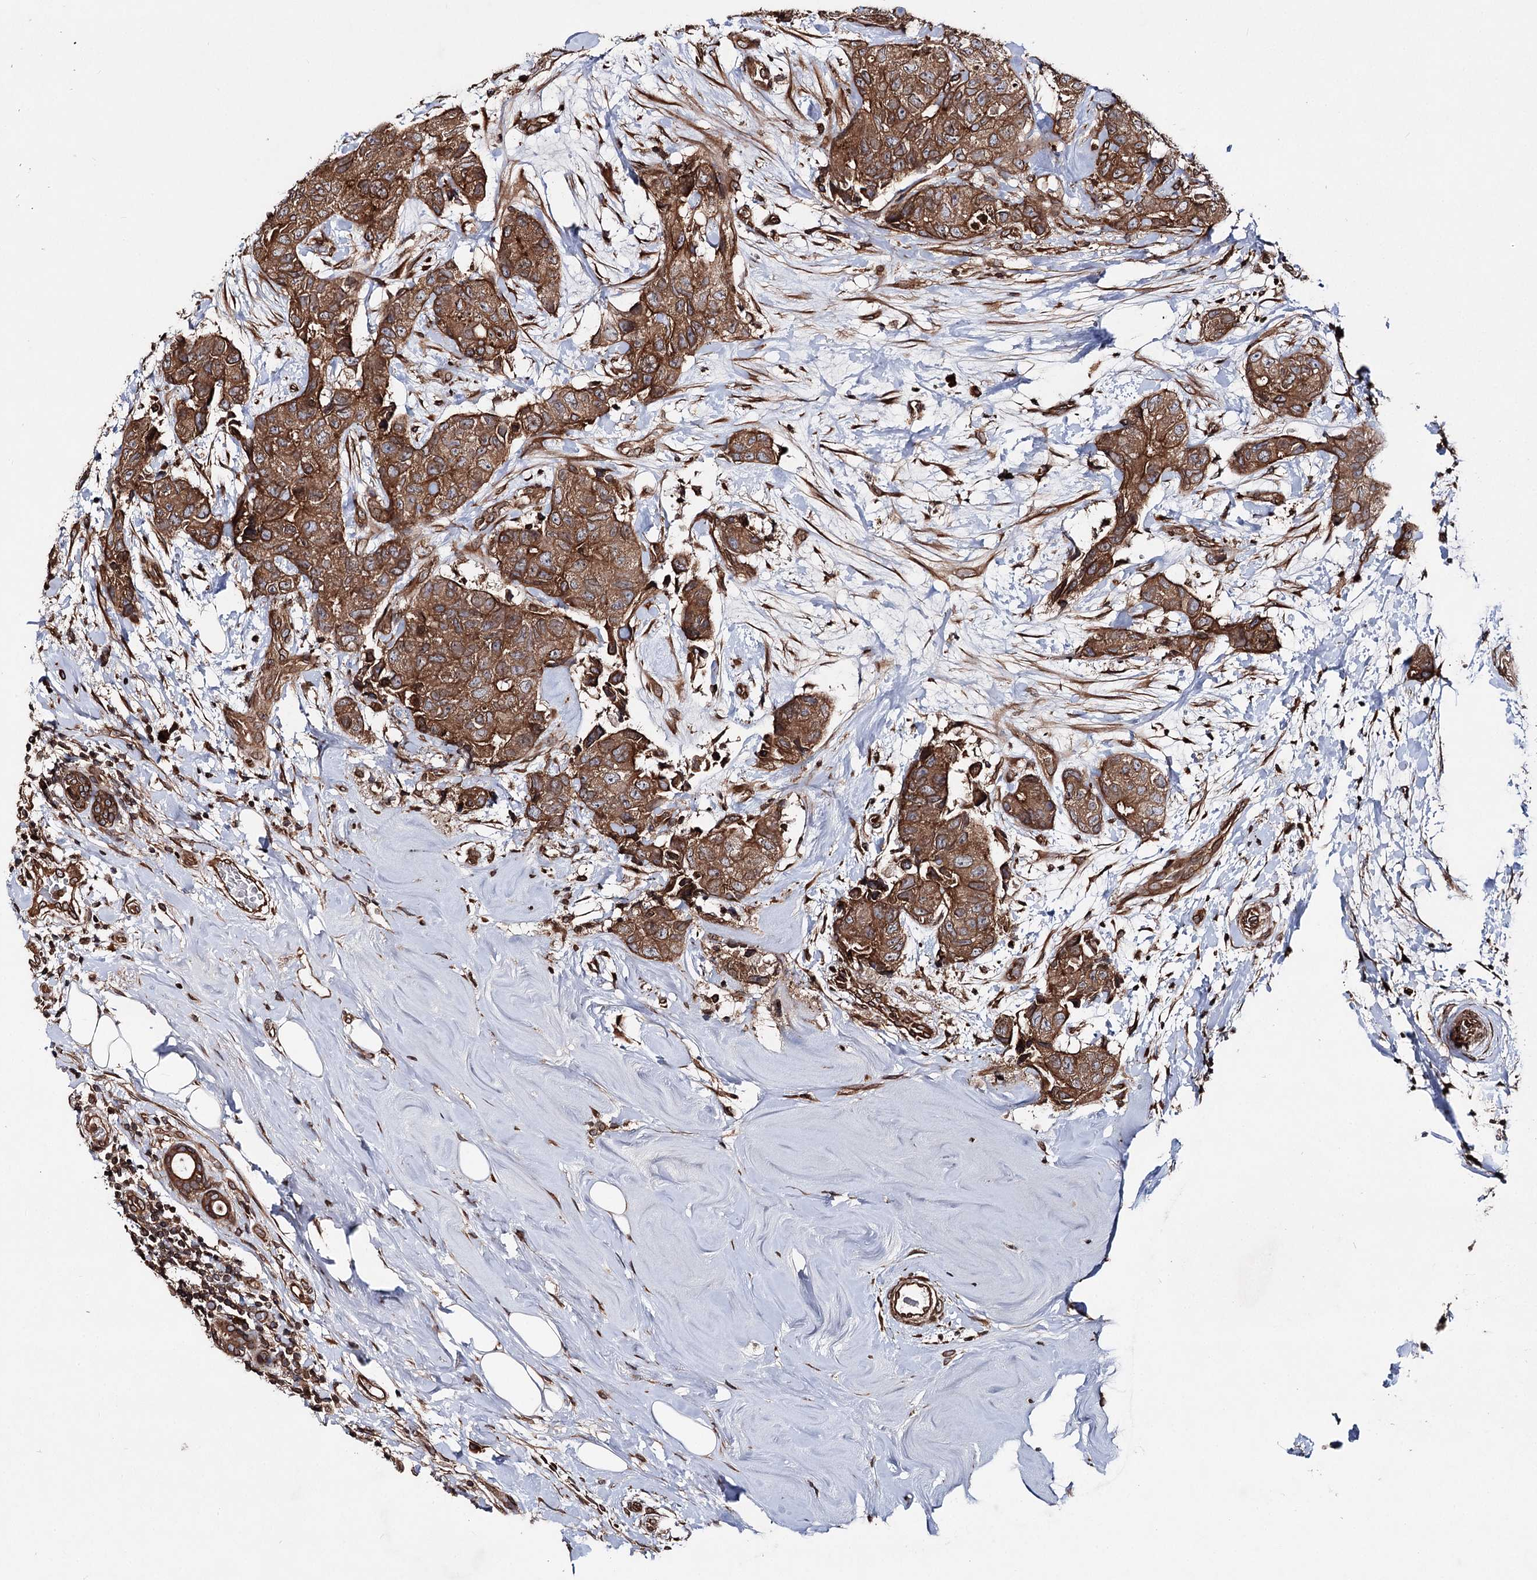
{"staining": {"intensity": "strong", "quantity": ">75%", "location": "cytoplasmic/membranous"}, "tissue": "breast cancer", "cell_type": "Tumor cells", "image_type": "cancer", "snomed": [{"axis": "morphology", "description": "Duct carcinoma"}, {"axis": "topography", "description": "Breast"}], "caption": "Human breast invasive ductal carcinoma stained with a brown dye shows strong cytoplasmic/membranous positive expression in about >75% of tumor cells.", "gene": "FGFR1OP2", "patient": {"sex": "female", "age": 62}}